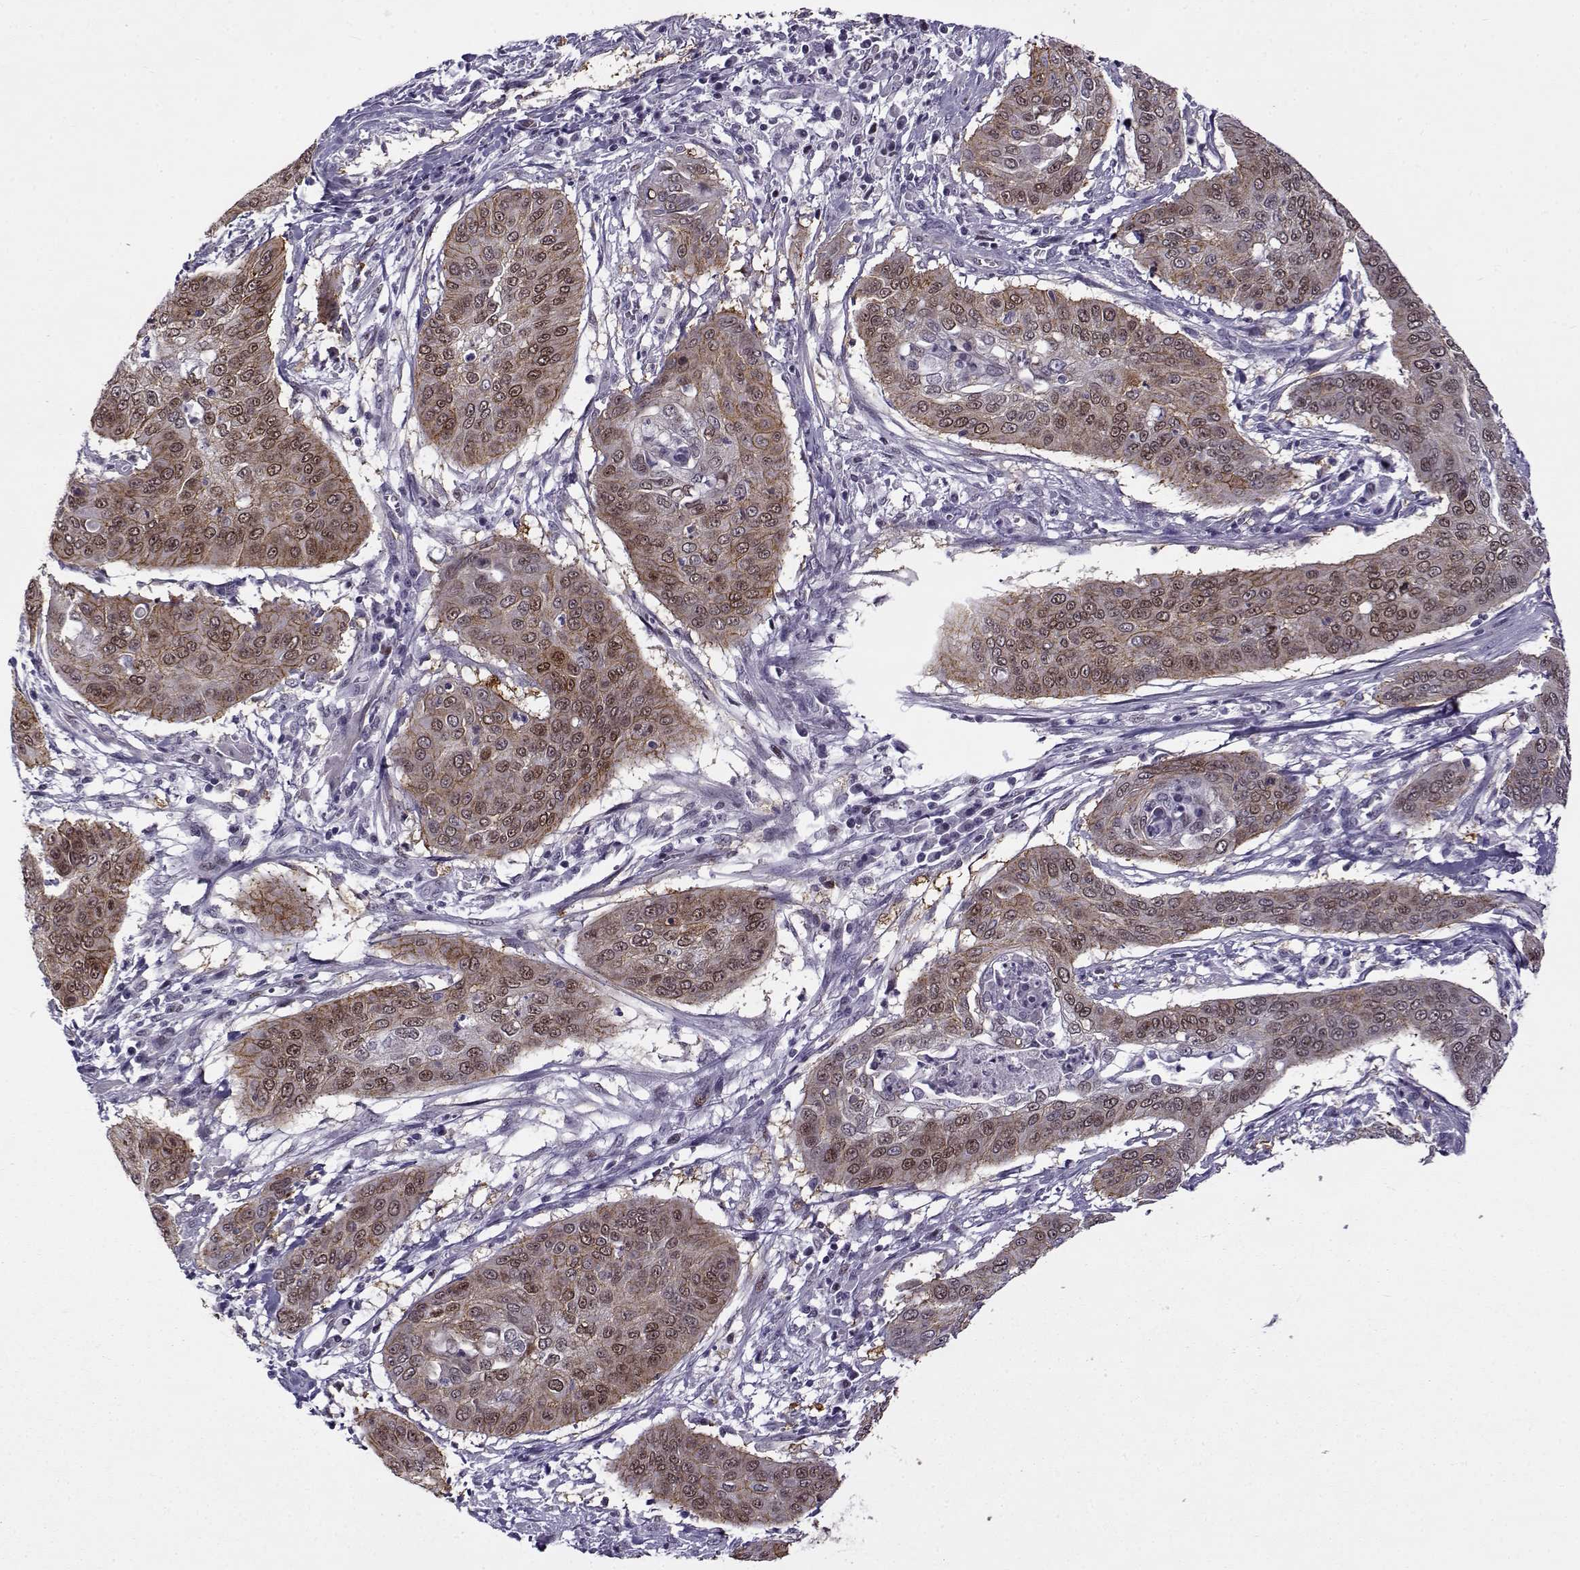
{"staining": {"intensity": "moderate", "quantity": "25%-75%", "location": "cytoplasmic/membranous,nuclear"}, "tissue": "cervical cancer", "cell_type": "Tumor cells", "image_type": "cancer", "snomed": [{"axis": "morphology", "description": "Squamous cell carcinoma, NOS"}, {"axis": "topography", "description": "Cervix"}], "caption": "Cervical cancer (squamous cell carcinoma) tissue exhibits moderate cytoplasmic/membranous and nuclear positivity in about 25%-75% of tumor cells The staining was performed using DAB (3,3'-diaminobenzidine), with brown indicating positive protein expression. Nuclei are stained blue with hematoxylin.", "gene": "BACH1", "patient": {"sex": "female", "age": 39}}